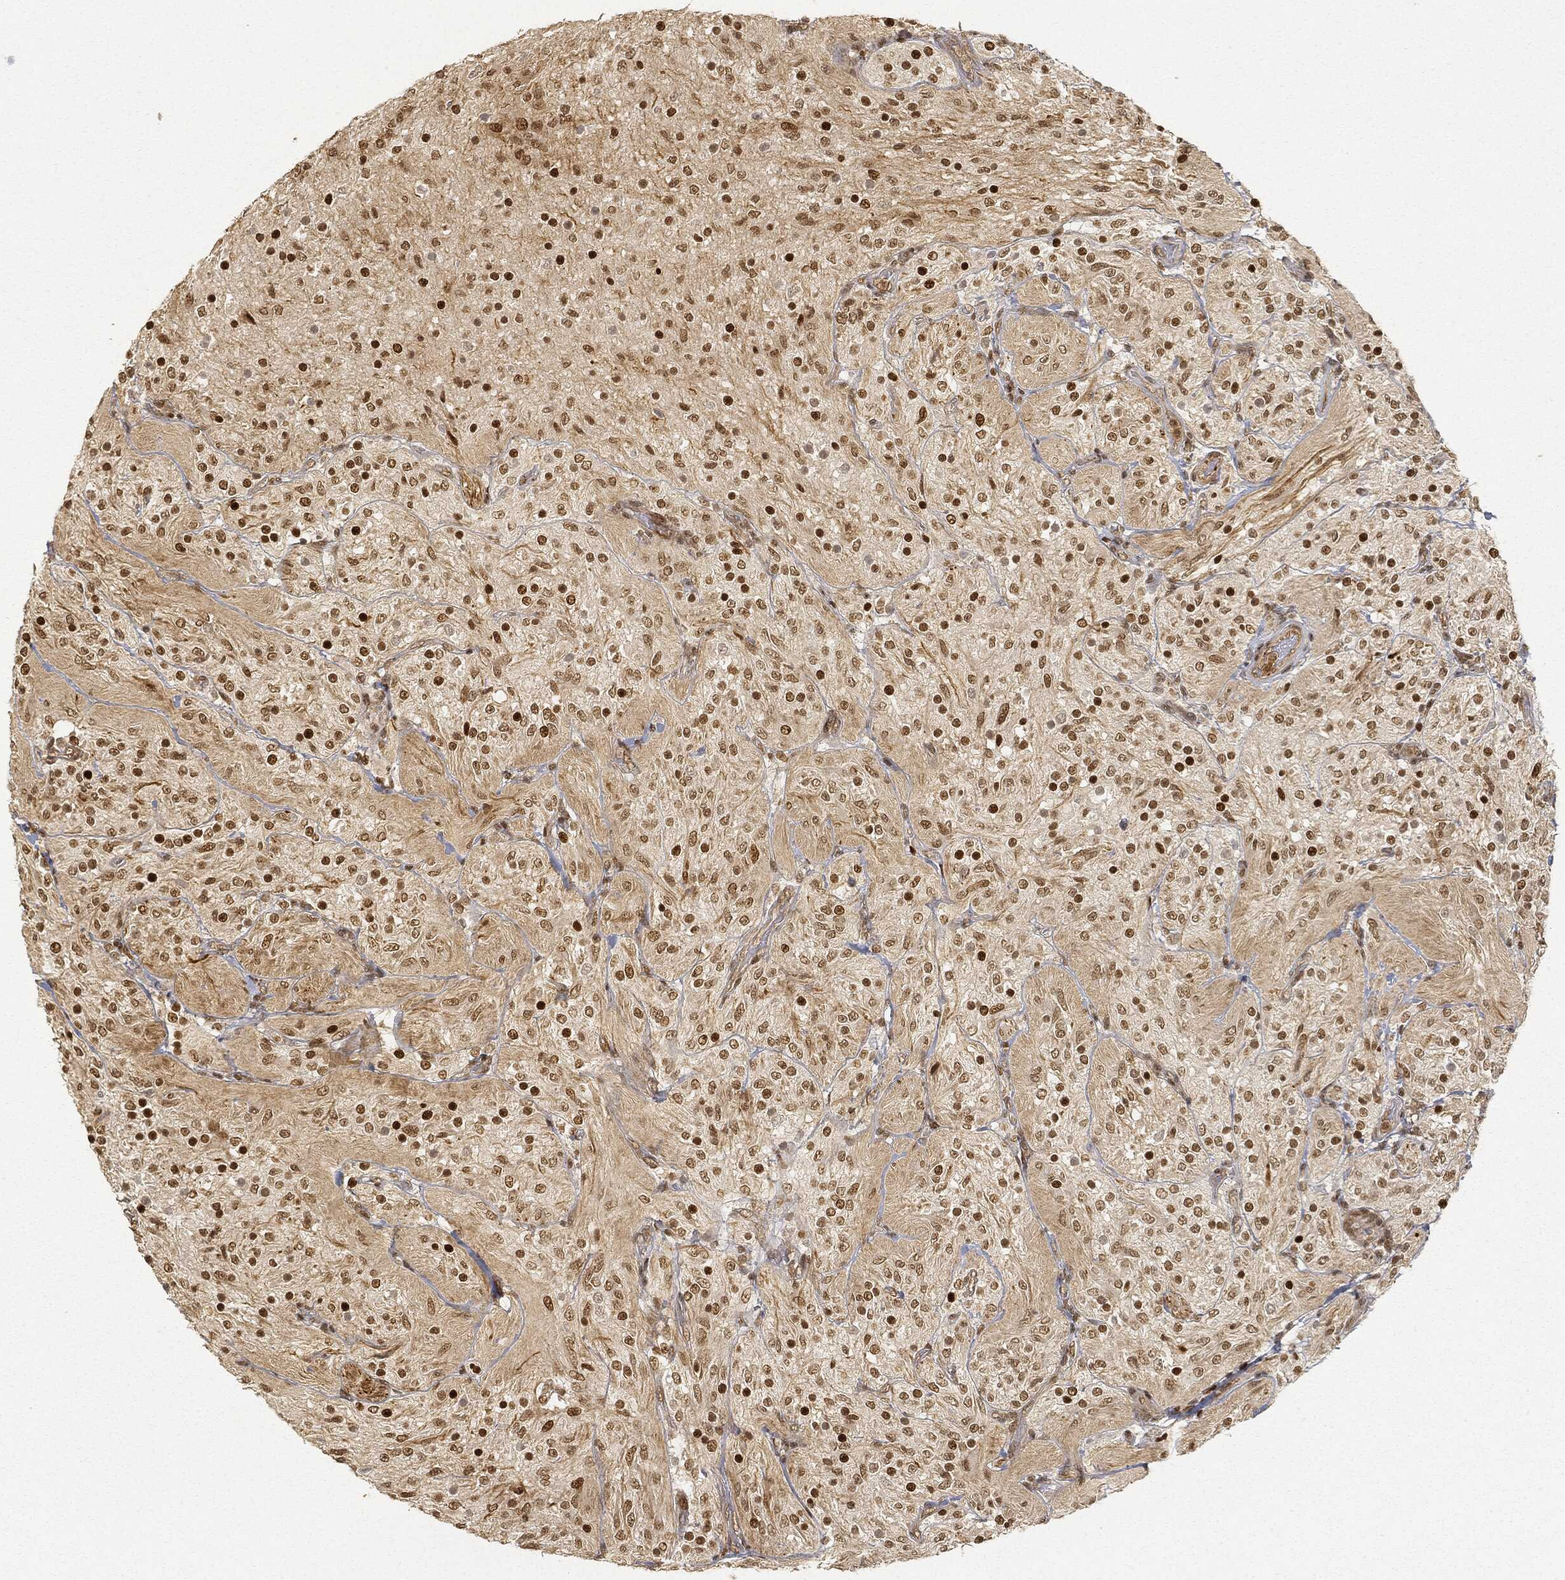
{"staining": {"intensity": "strong", "quantity": "<25%", "location": "nuclear"}, "tissue": "glioma", "cell_type": "Tumor cells", "image_type": "cancer", "snomed": [{"axis": "morphology", "description": "Glioma, malignant, Low grade"}, {"axis": "topography", "description": "Brain"}], "caption": "Approximately <25% of tumor cells in glioma demonstrate strong nuclear protein expression as visualized by brown immunohistochemical staining.", "gene": "CIB1", "patient": {"sex": "male", "age": 3}}